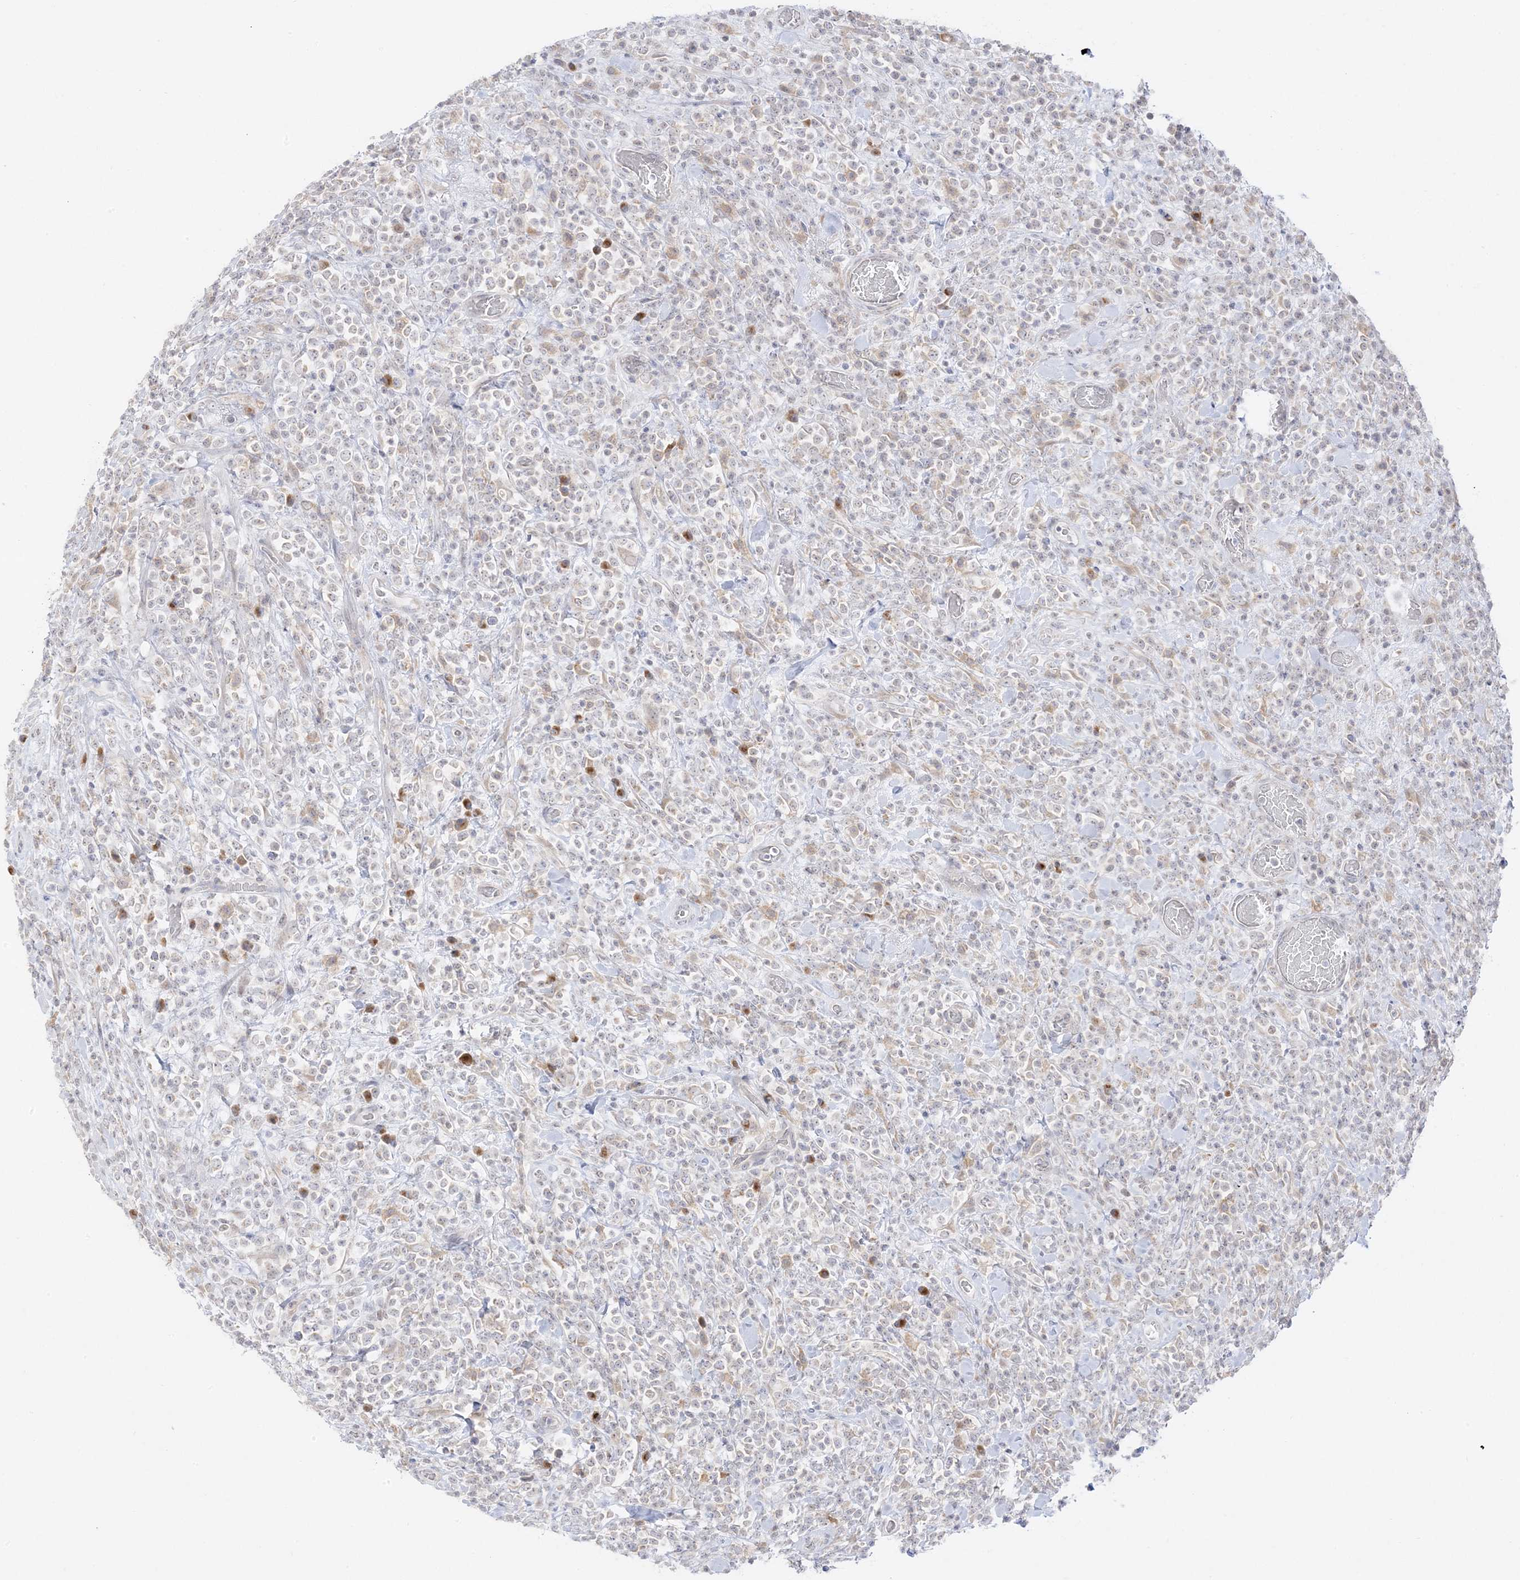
{"staining": {"intensity": "negative", "quantity": "none", "location": "none"}, "tissue": "lymphoma", "cell_type": "Tumor cells", "image_type": "cancer", "snomed": [{"axis": "morphology", "description": "Malignant lymphoma, non-Hodgkin's type, High grade"}, {"axis": "topography", "description": "Colon"}], "caption": "This is a photomicrograph of immunohistochemistry (IHC) staining of lymphoma, which shows no staining in tumor cells.", "gene": "C2CD2", "patient": {"sex": "female", "age": 53}}